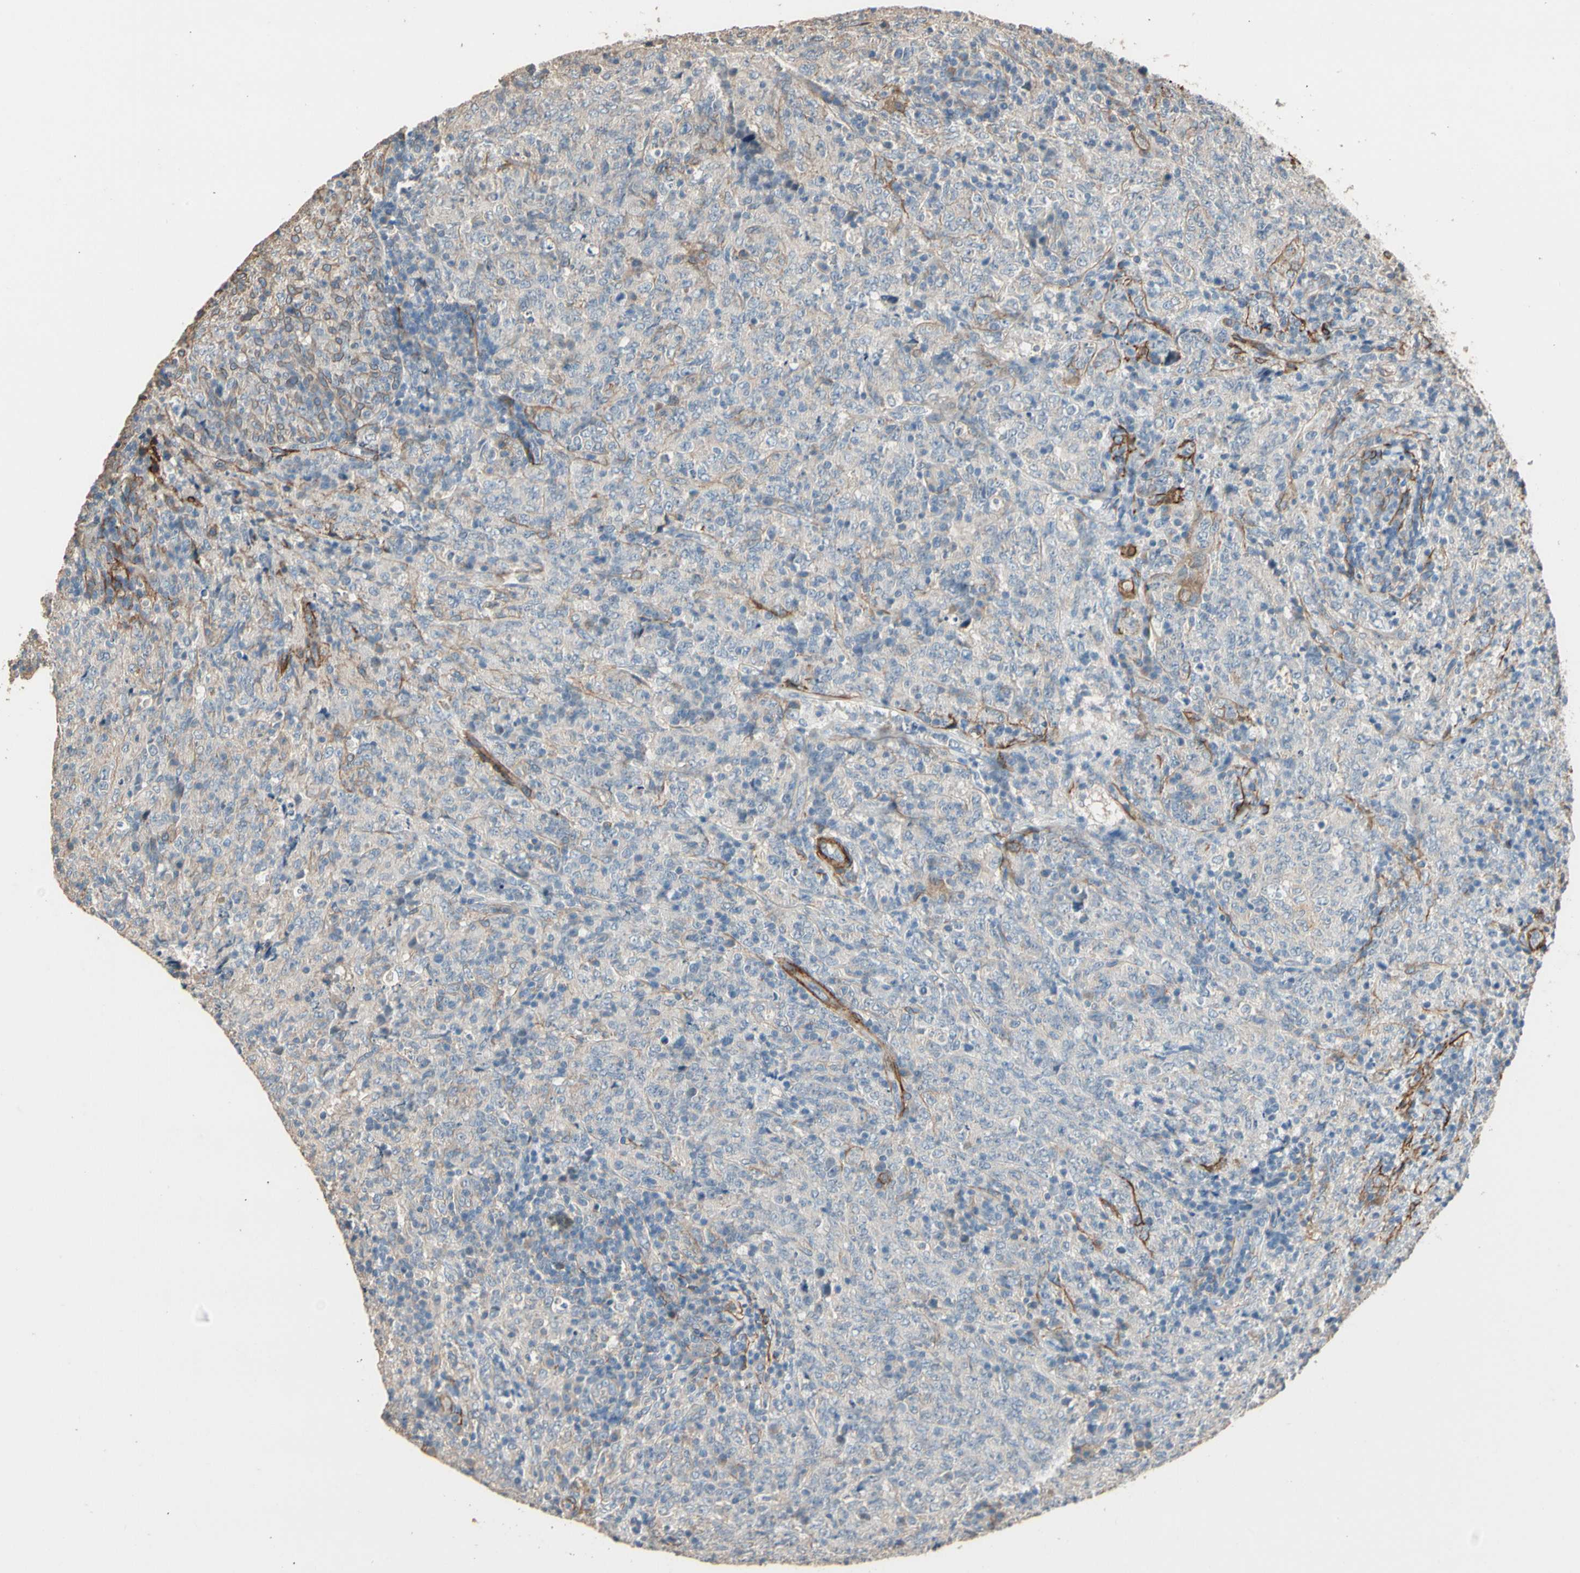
{"staining": {"intensity": "weak", "quantity": ">75%", "location": "cytoplasmic/membranous"}, "tissue": "lymphoma", "cell_type": "Tumor cells", "image_type": "cancer", "snomed": [{"axis": "morphology", "description": "Malignant lymphoma, non-Hodgkin's type, High grade"}, {"axis": "topography", "description": "Tonsil"}], "caption": "DAB (3,3'-diaminobenzidine) immunohistochemical staining of human lymphoma displays weak cytoplasmic/membranous protein staining in approximately >75% of tumor cells.", "gene": "SUSD2", "patient": {"sex": "female", "age": 36}}